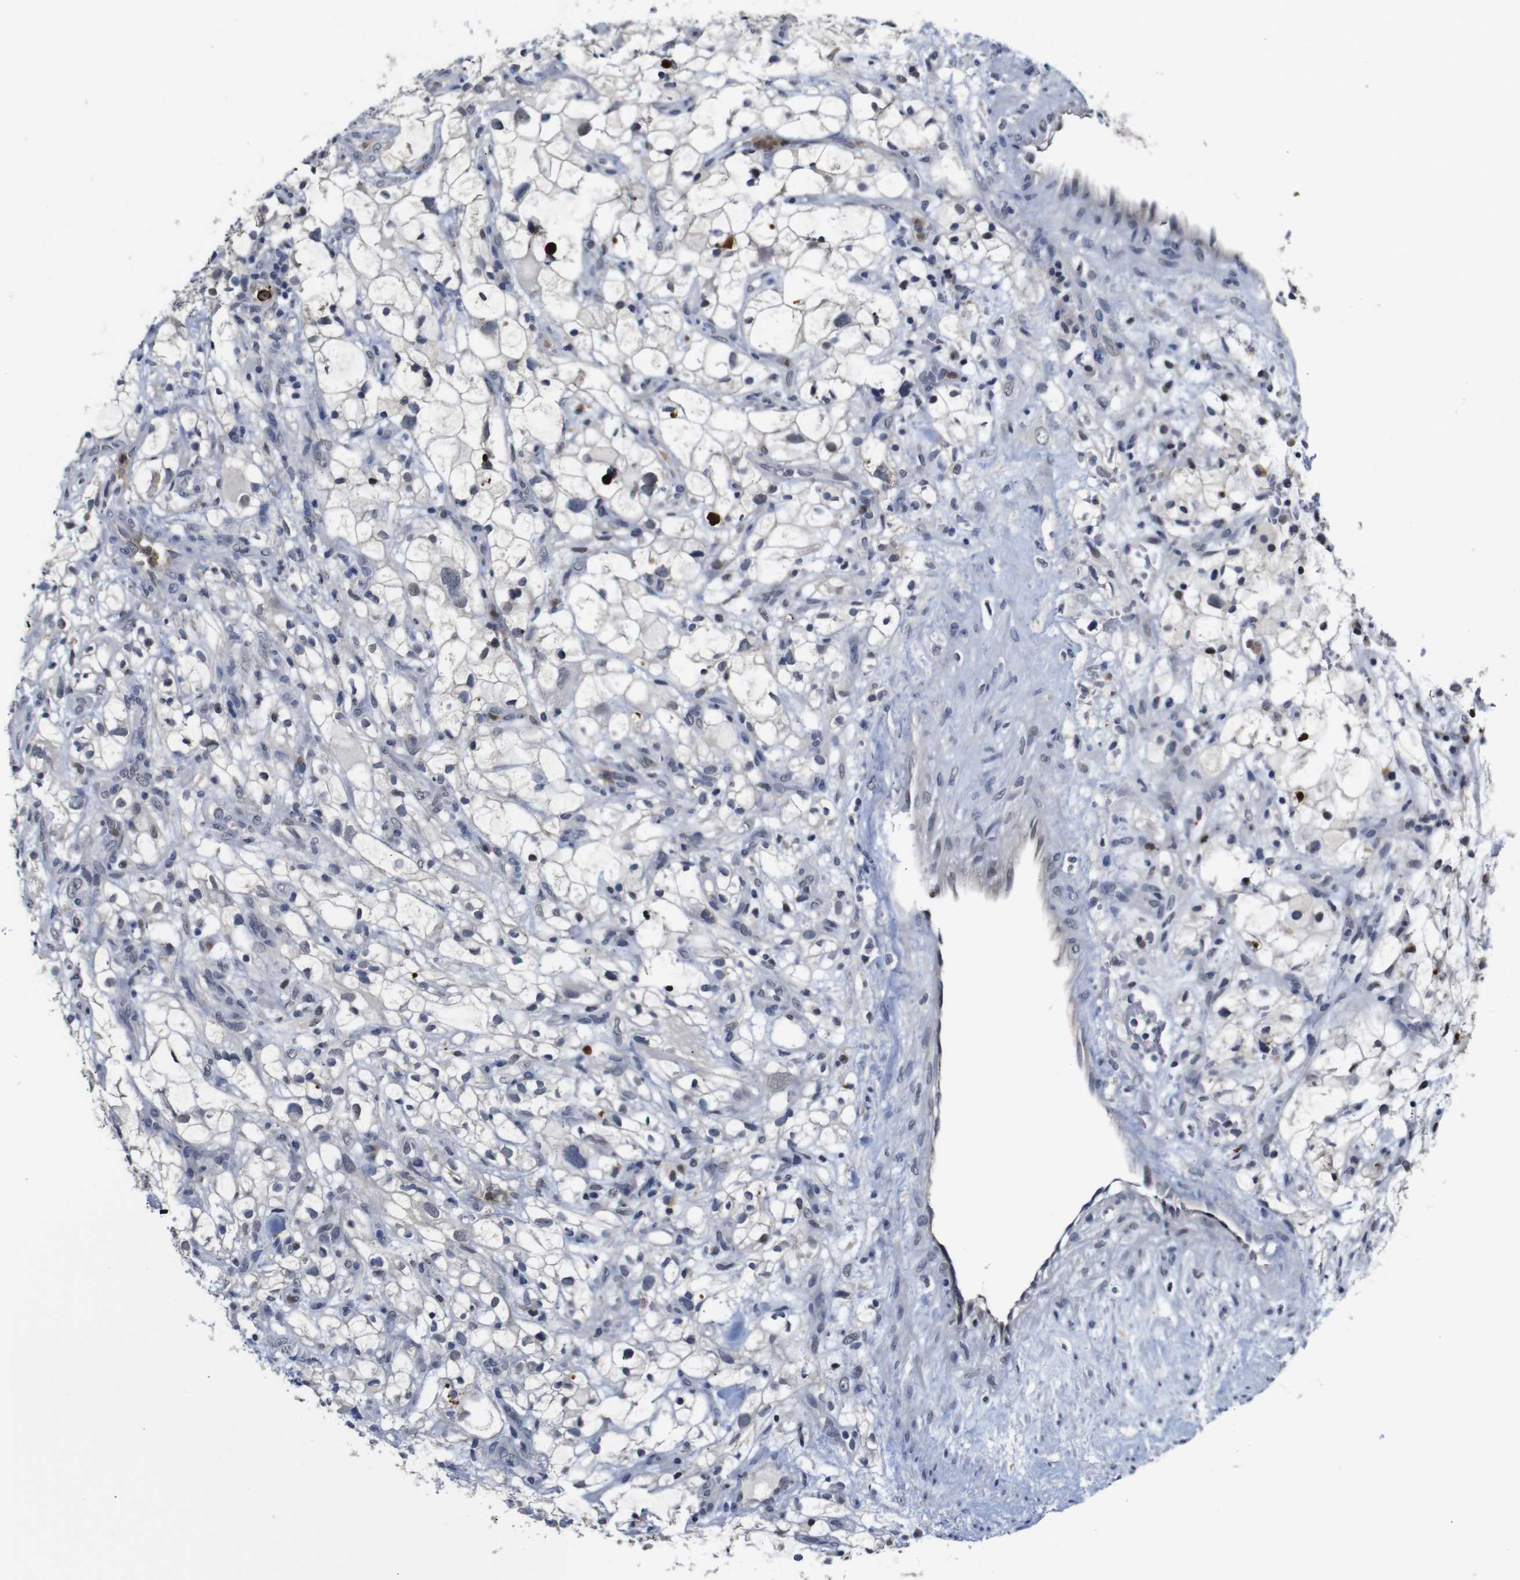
{"staining": {"intensity": "weak", "quantity": "<25%", "location": "cytoplasmic/membranous,nuclear"}, "tissue": "renal cancer", "cell_type": "Tumor cells", "image_type": "cancer", "snomed": [{"axis": "morphology", "description": "Adenocarcinoma, NOS"}, {"axis": "topography", "description": "Kidney"}], "caption": "DAB immunohistochemical staining of renal cancer (adenocarcinoma) exhibits no significant positivity in tumor cells.", "gene": "NTRK3", "patient": {"sex": "female", "age": 60}}